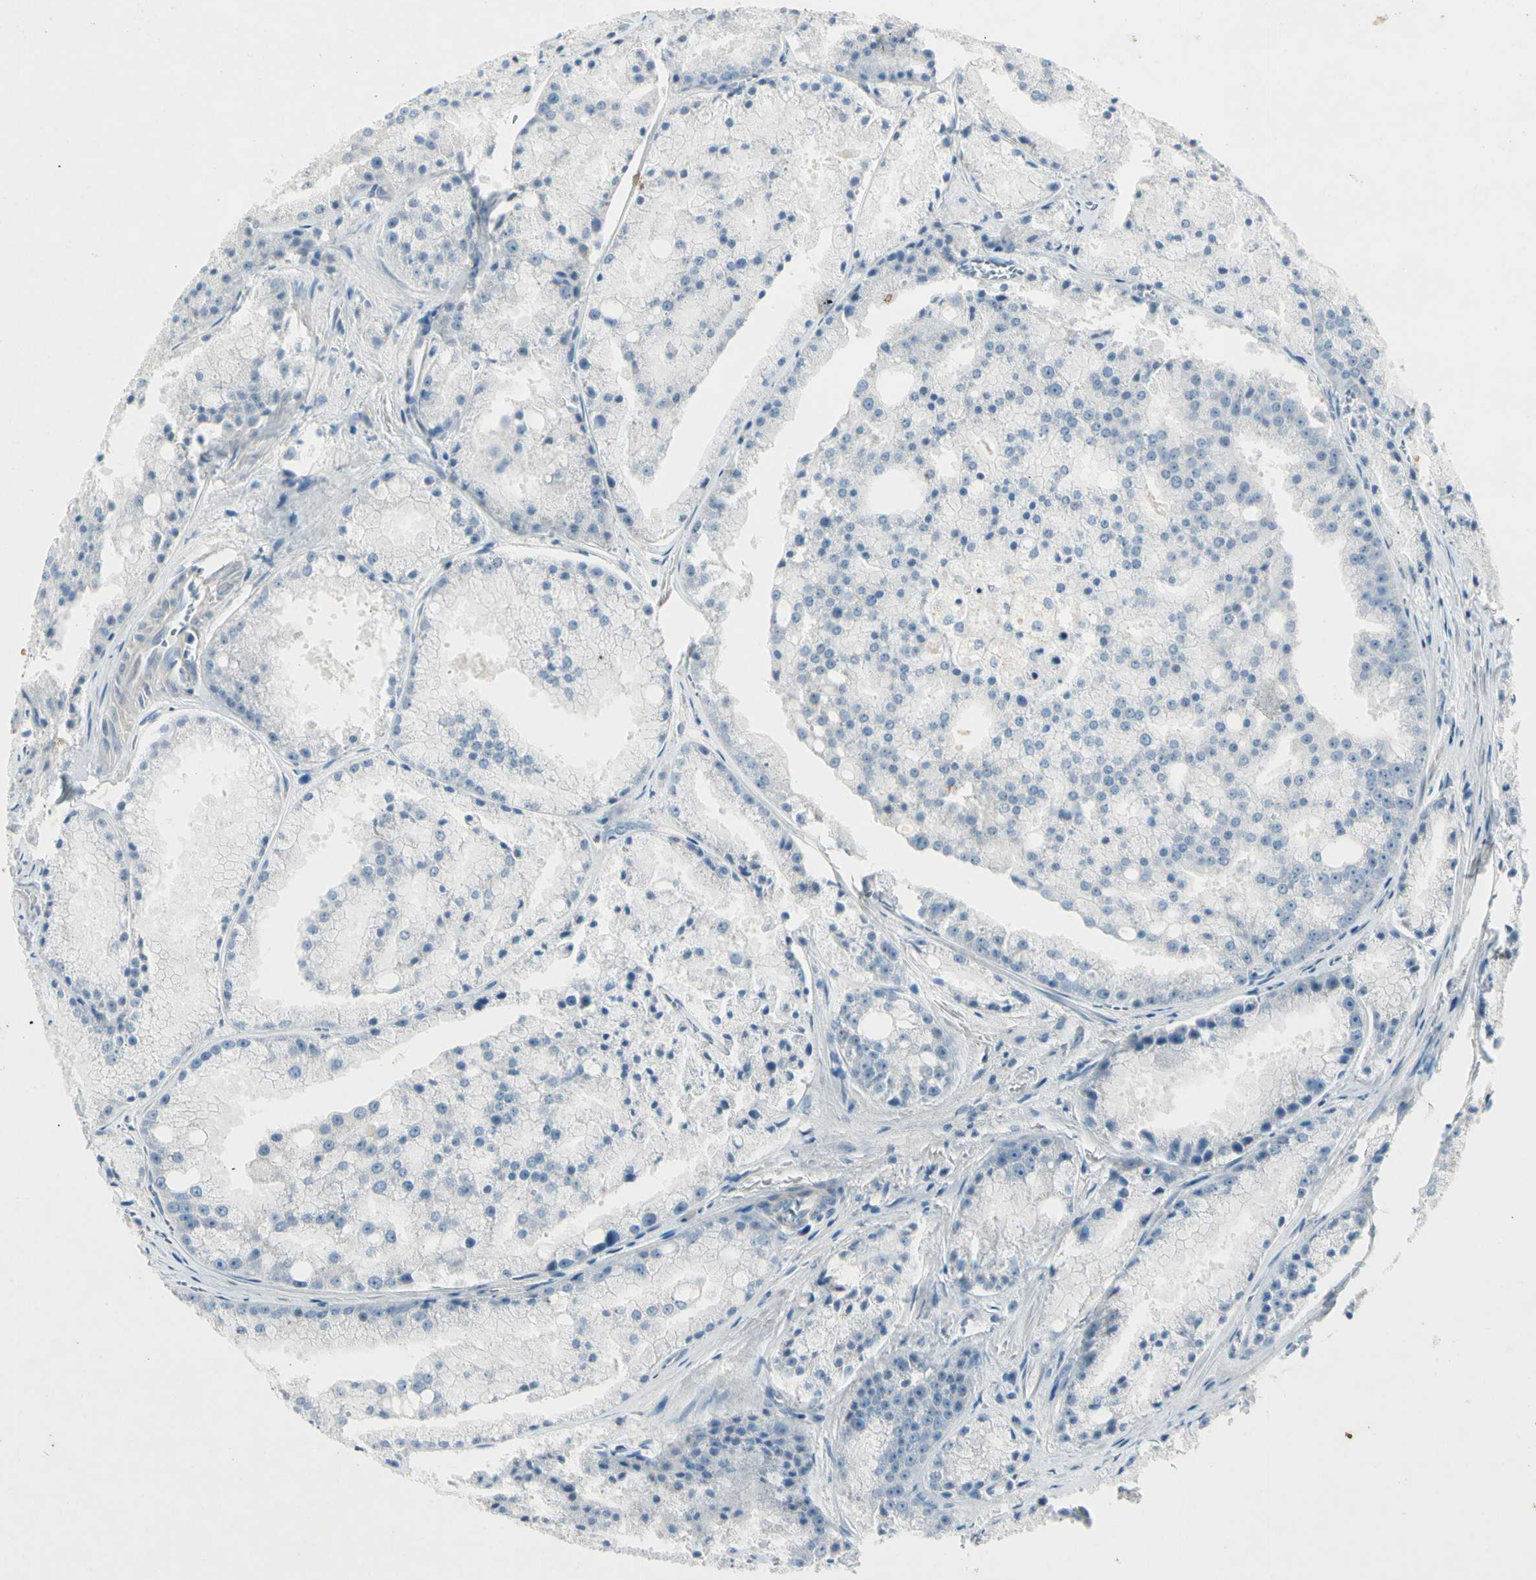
{"staining": {"intensity": "negative", "quantity": "none", "location": "none"}, "tissue": "prostate cancer", "cell_type": "Tumor cells", "image_type": "cancer", "snomed": [{"axis": "morphology", "description": "Adenocarcinoma, Low grade"}, {"axis": "topography", "description": "Prostate"}], "caption": "A high-resolution micrograph shows IHC staining of prostate cancer, which exhibits no significant positivity in tumor cells.", "gene": "SERPIND1", "patient": {"sex": "male", "age": 64}}